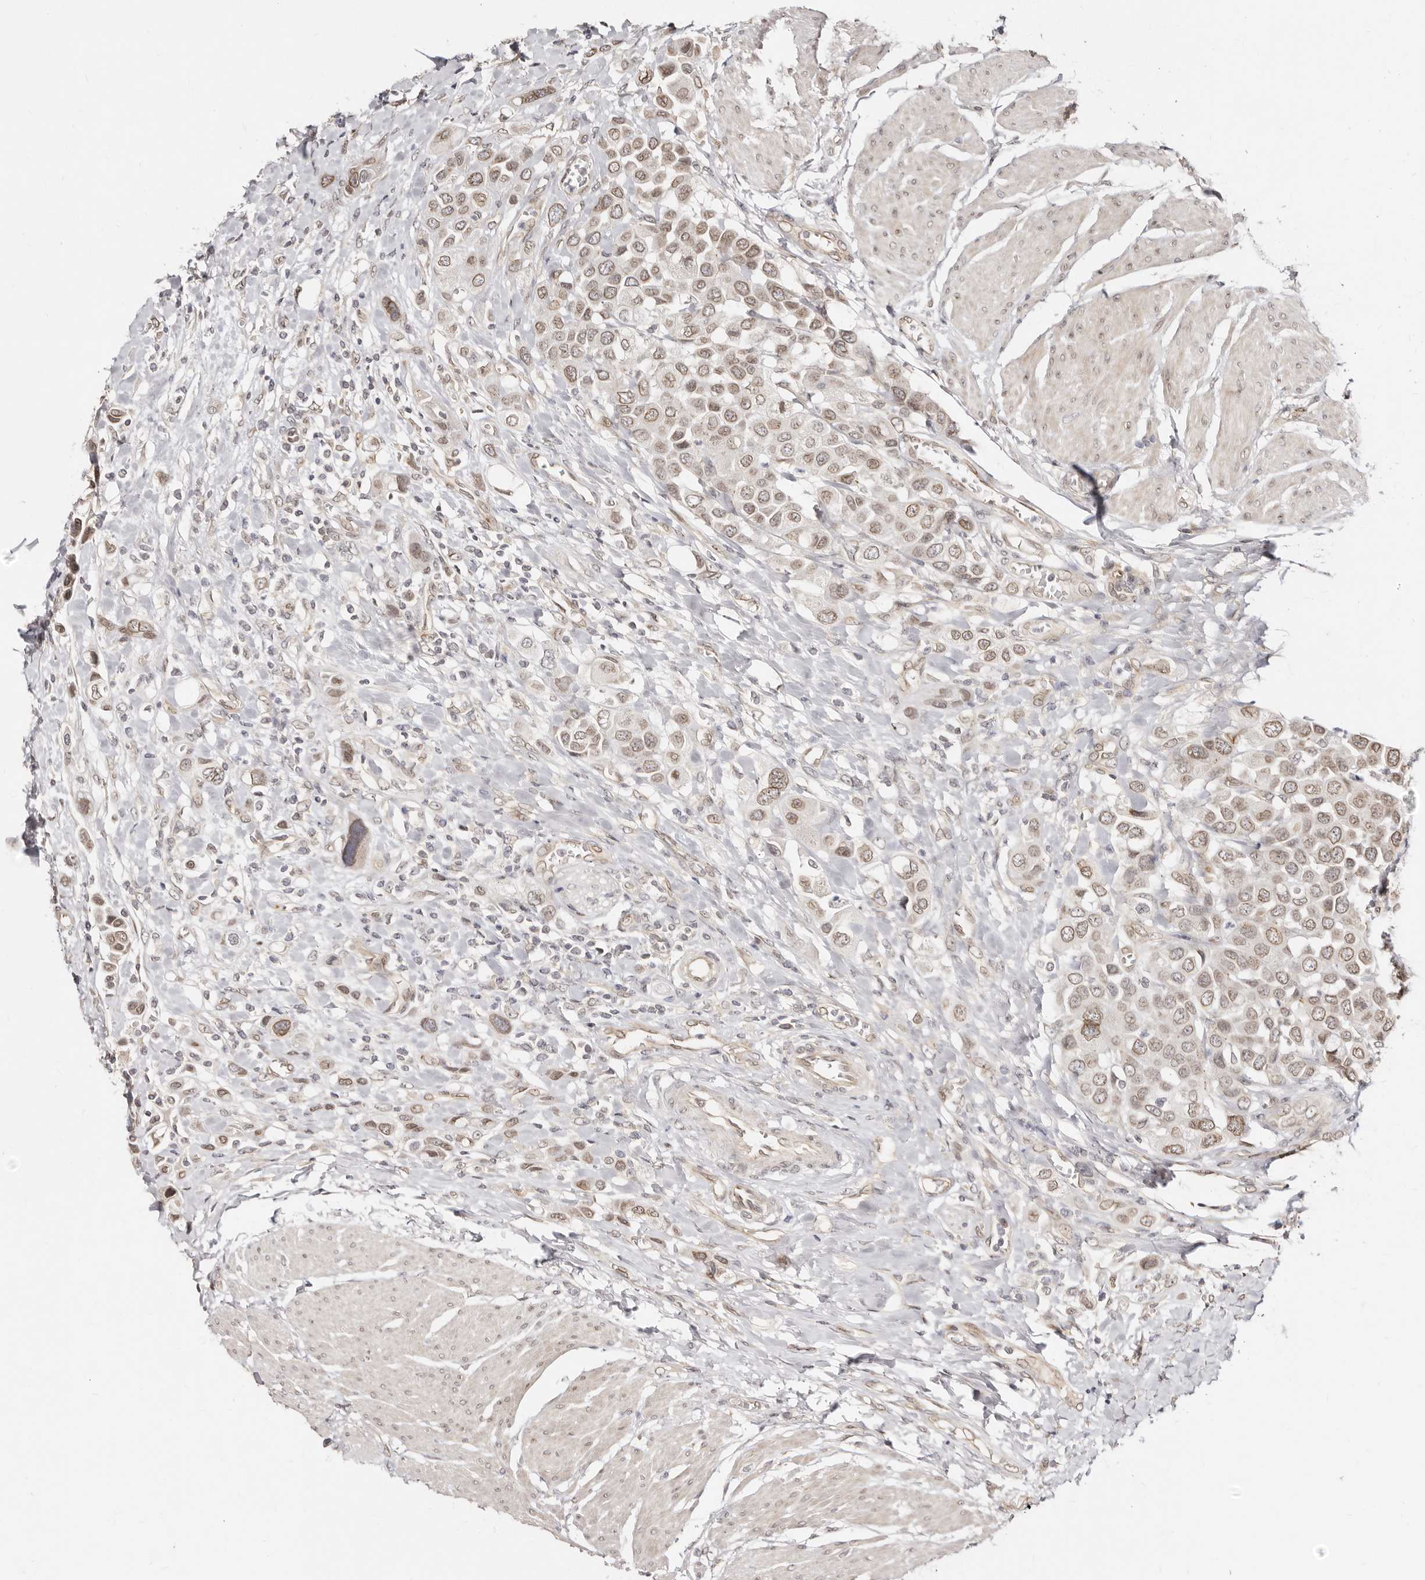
{"staining": {"intensity": "moderate", "quantity": ">75%", "location": "nuclear"}, "tissue": "urothelial cancer", "cell_type": "Tumor cells", "image_type": "cancer", "snomed": [{"axis": "morphology", "description": "Urothelial carcinoma, High grade"}, {"axis": "topography", "description": "Urinary bladder"}], "caption": "Urothelial cancer stained with a protein marker displays moderate staining in tumor cells.", "gene": "LCORL", "patient": {"sex": "male", "age": 50}}